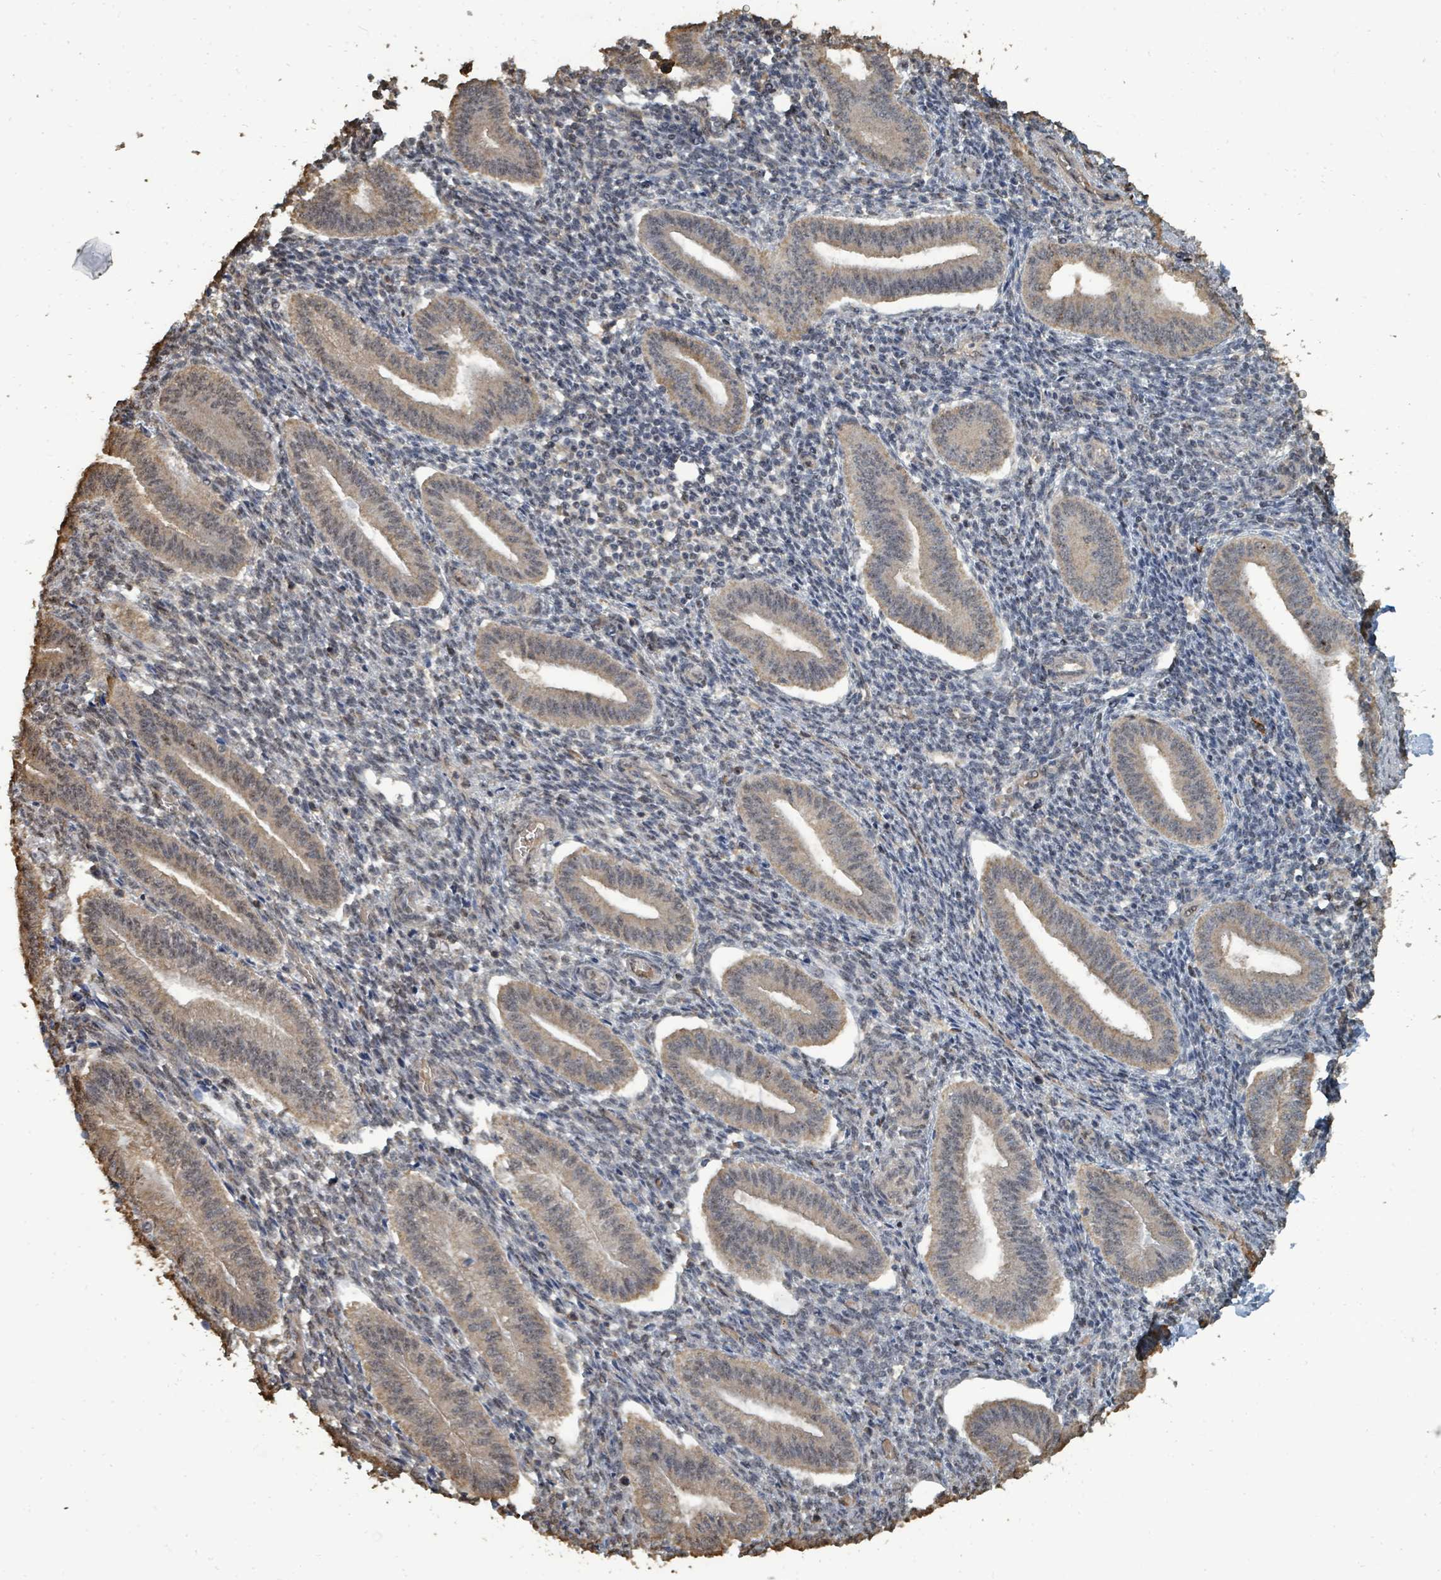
{"staining": {"intensity": "negative", "quantity": "none", "location": "none"}, "tissue": "endometrium", "cell_type": "Cells in endometrial stroma", "image_type": "normal", "snomed": [{"axis": "morphology", "description": "Normal tissue, NOS"}, {"axis": "topography", "description": "Endometrium"}], "caption": "Endometrium stained for a protein using immunohistochemistry (IHC) demonstrates no staining cells in endometrial stroma.", "gene": "C6orf52", "patient": {"sex": "female", "age": 34}}